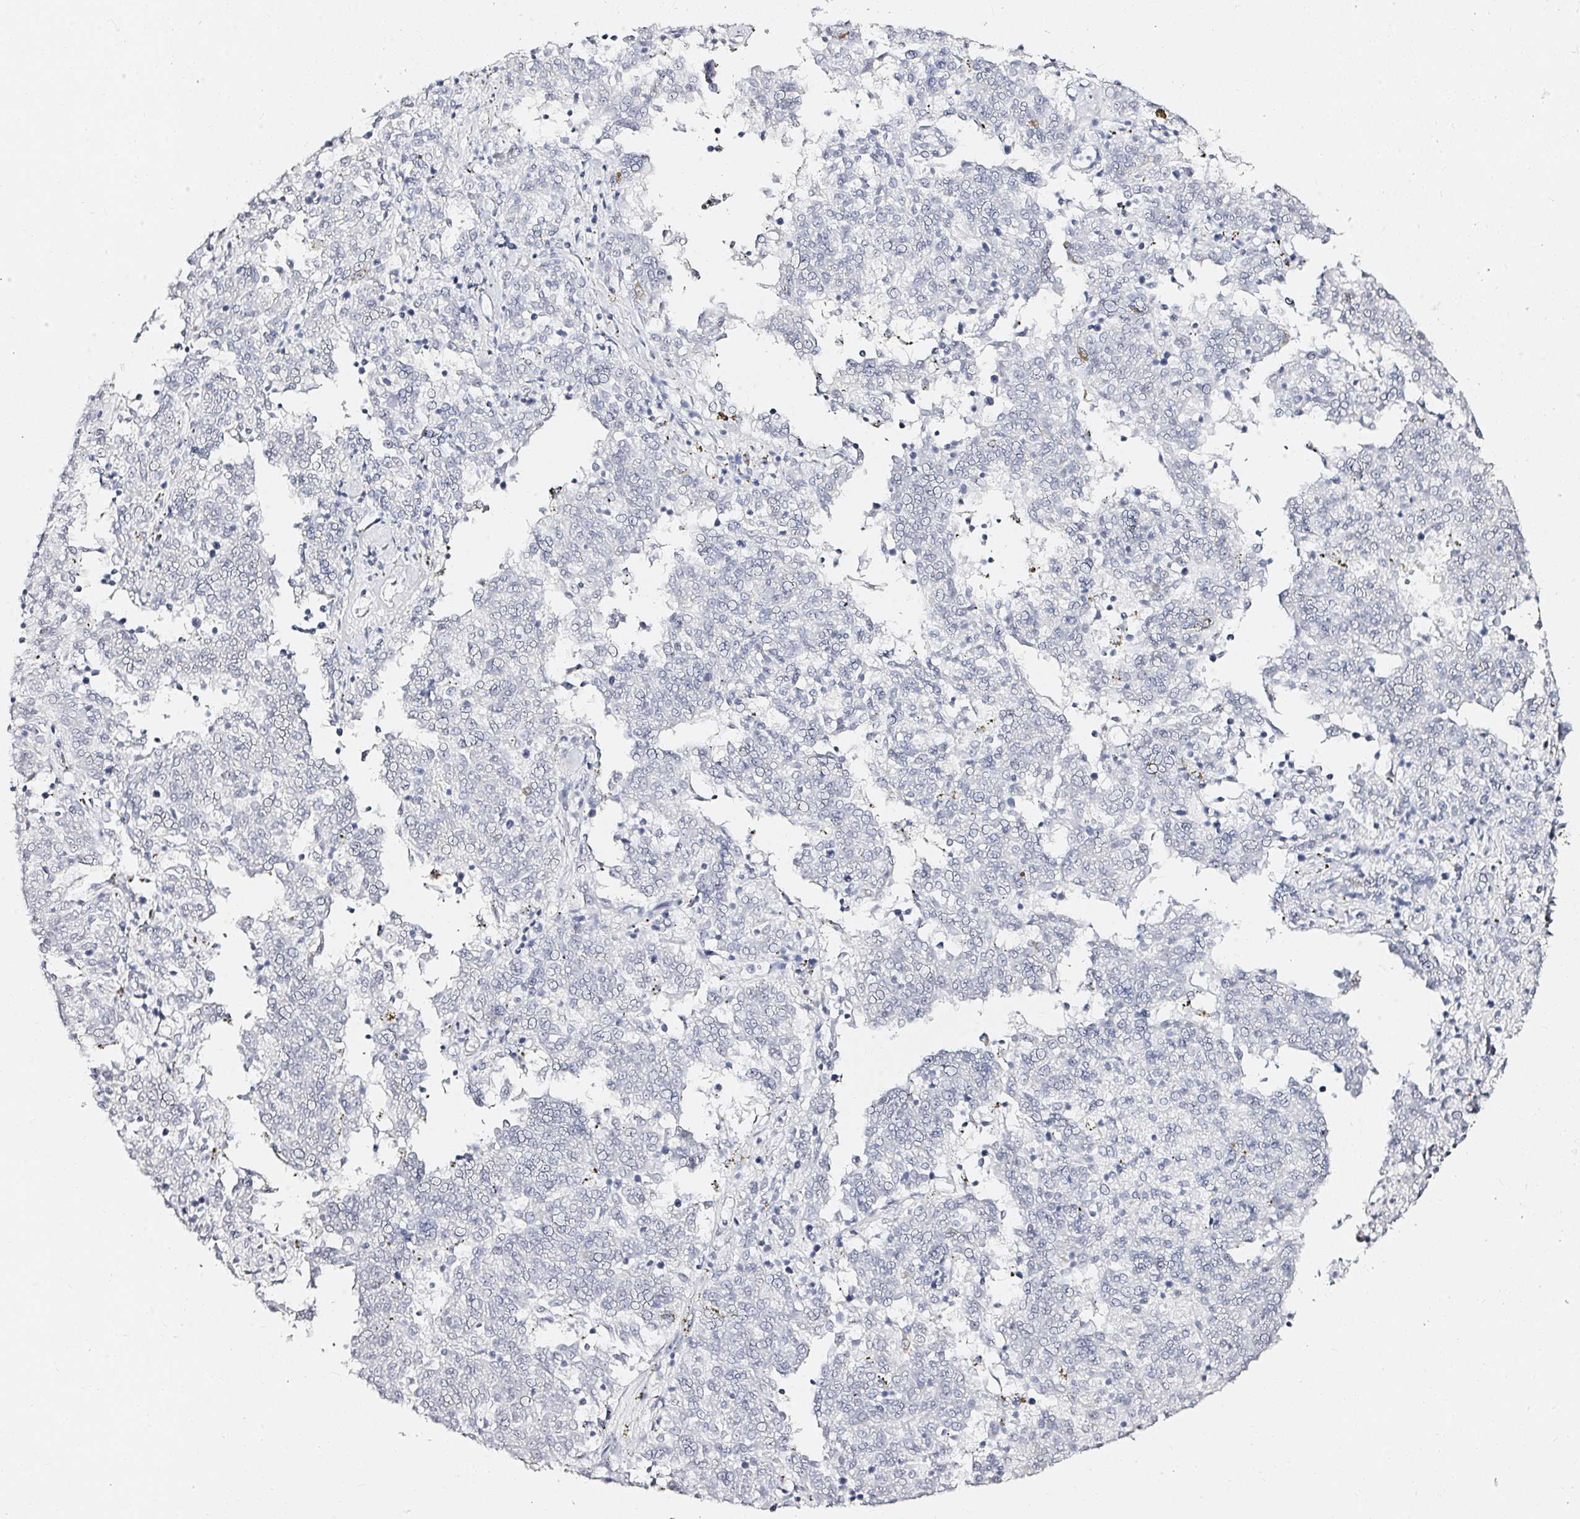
{"staining": {"intensity": "negative", "quantity": "none", "location": "none"}, "tissue": "melanoma", "cell_type": "Tumor cells", "image_type": "cancer", "snomed": [{"axis": "morphology", "description": "Malignant melanoma, NOS"}, {"axis": "topography", "description": "Skin"}], "caption": "Tumor cells are negative for brown protein staining in malignant melanoma. The staining is performed using DAB (3,3'-diaminobenzidine) brown chromogen with nuclei counter-stained in using hematoxylin.", "gene": "ACAN", "patient": {"sex": "female", "age": 72}}